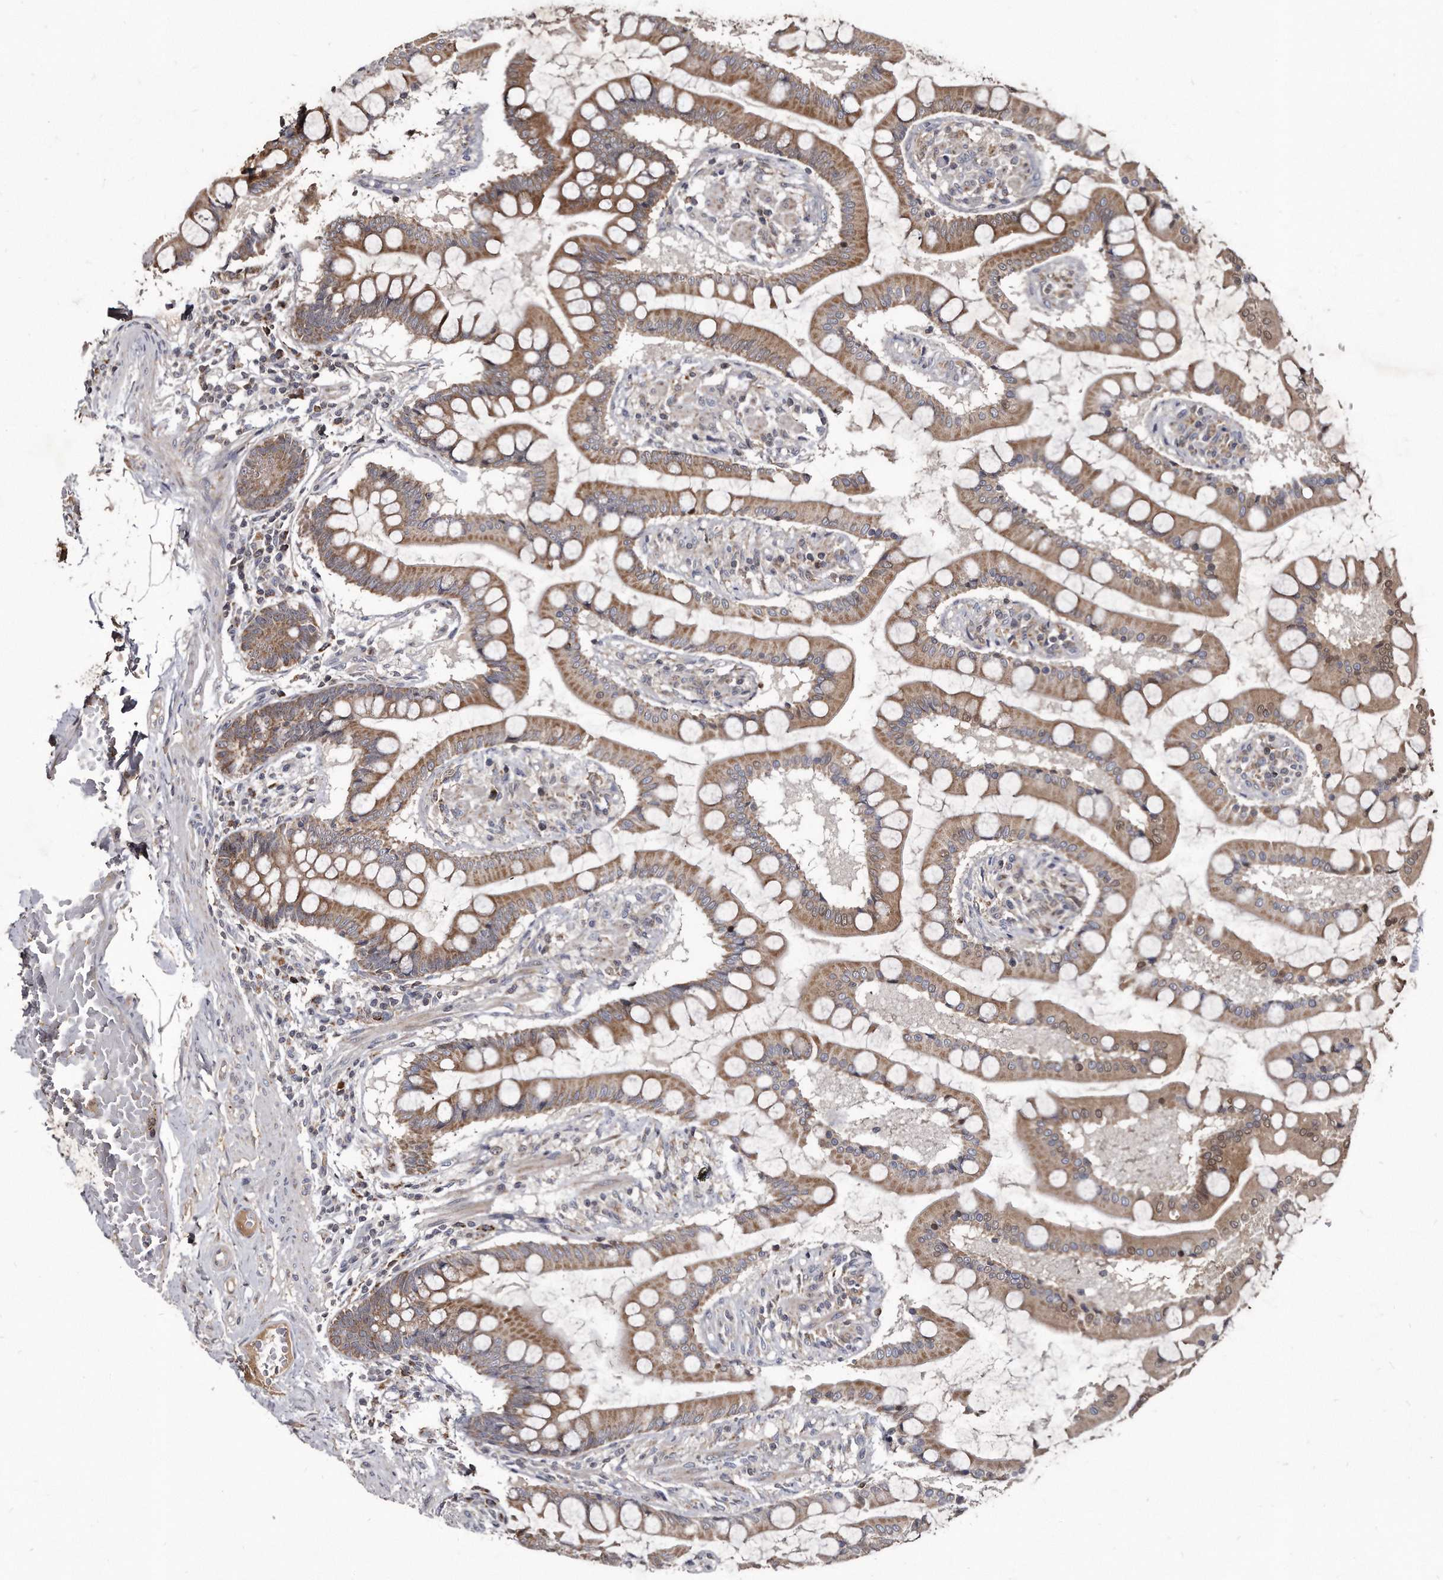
{"staining": {"intensity": "moderate", "quantity": ">75%", "location": "cytoplasmic/membranous"}, "tissue": "small intestine", "cell_type": "Glandular cells", "image_type": "normal", "snomed": [{"axis": "morphology", "description": "Normal tissue, NOS"}, {"axis": "topography", "description": "Small intestine"}], "caption": "Moderate cytoplasmic/membranous staining is present in approximately >75% of glandular cells in unremarkable small intestine. (Stains: DAB (3,3'-diaminobenzidine) in brown, nuclei in blue, Microscopy: brightfield microscopy at high magnification).", "gene": "FAM136A", "patient": {"sex": "male", "age": 41}}